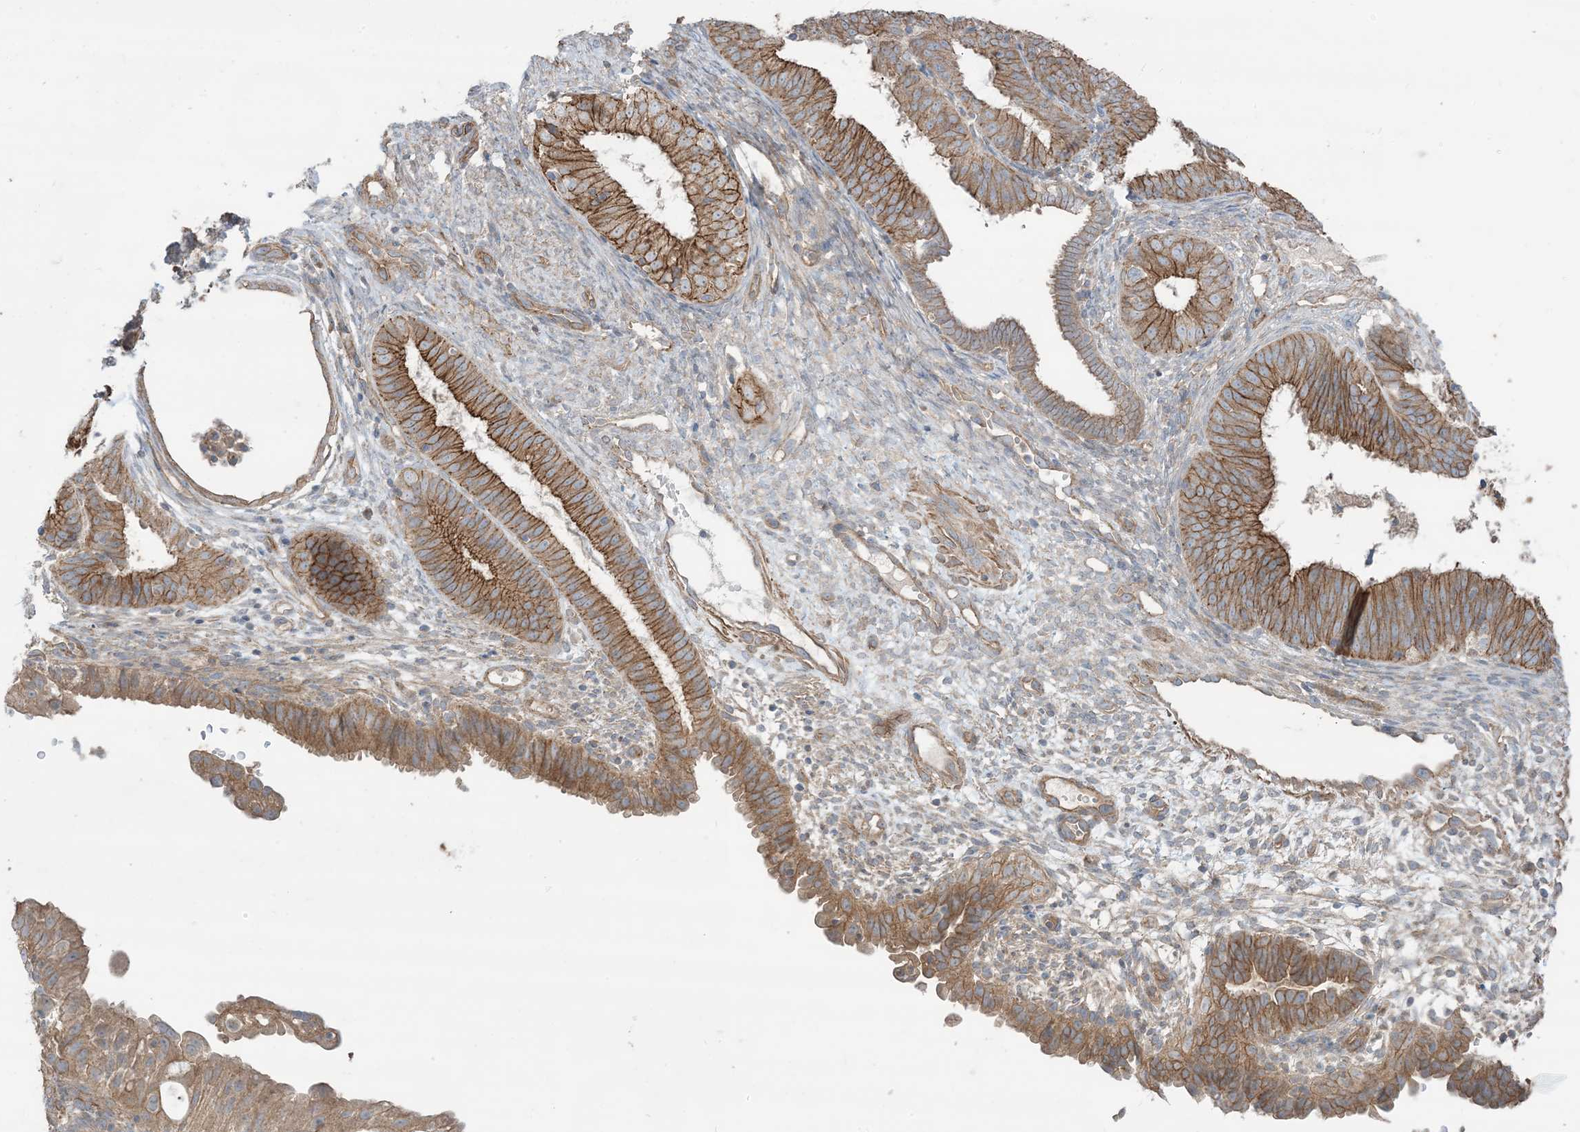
{"staining": {"intensity": "moderate", "quantity": ">75%", "location": "cytoplasmic/membranous"}, "tissue": "endometrial cancer", "cell_type": "Tumor cells", "image_type": "cancer", "snomed": [{"axis": "morphology", "description": "Adenocarcinoma, NOS"}, {"axis": "topography", "description": "Endometrium"}], "caption": "Immunohistochemistry (IHC) histopathology image of neoplastic tissue: endometrial adenocarcinoma stained using IHC shows medium levels of moderate protein expression localized specifically in the cytoplasmic/membranous of tumor cells, appearing as a cytoplasmic/membranous brown color.", "gene": "CCNY", "patient": {"sex": "female", "age": 51}}